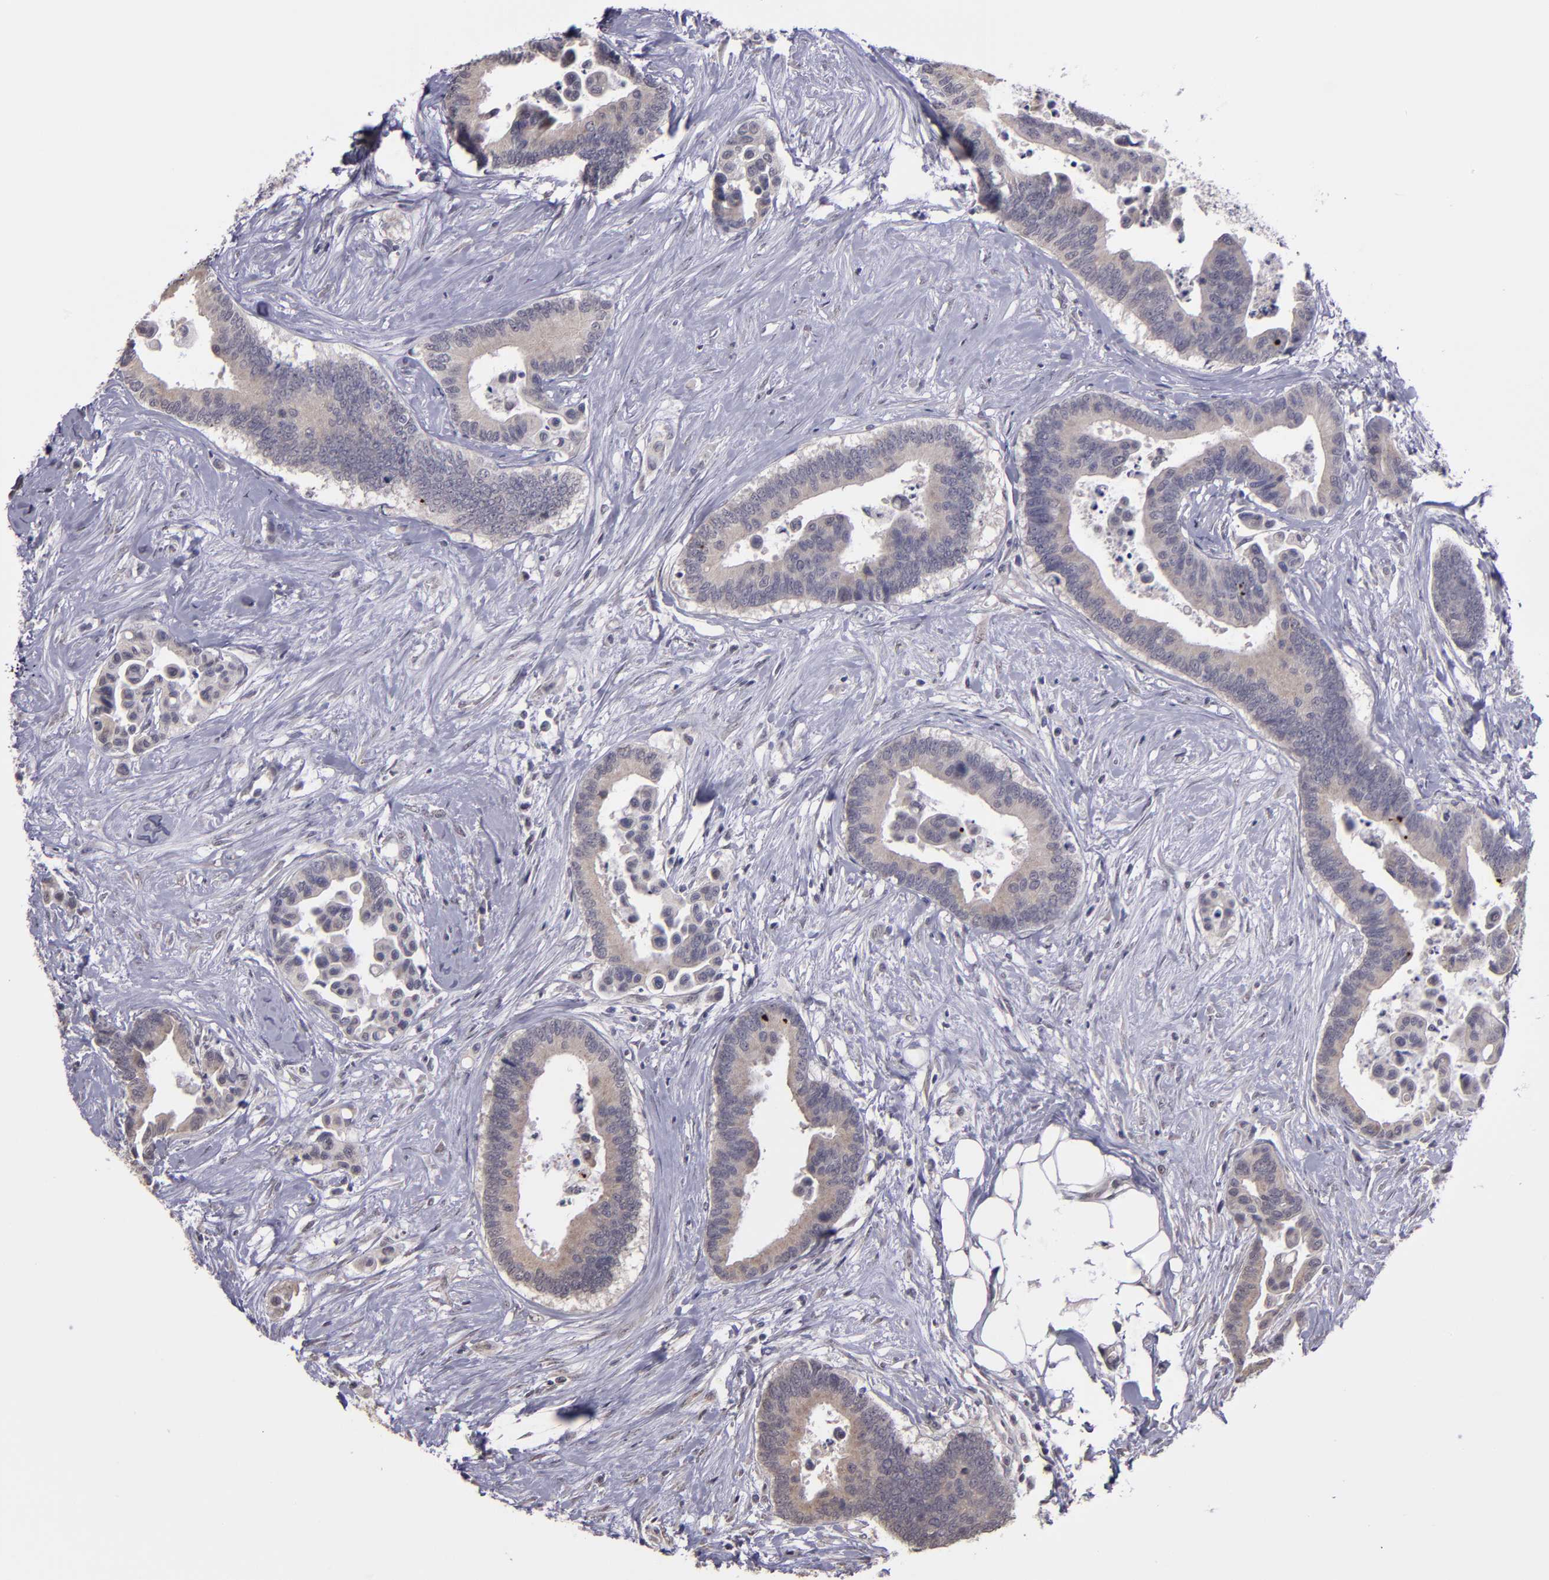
{"staining": {"intensity": "weak", "quantity": ">75%", "location": "cytoplasmic/membranous"}, "tissue": "colorectal cancer", "cell_type": "Tumor cells", "image_type": "cancer", "snomed": [{"axis": "morphology", "description": "Adenocarcinoma, NOS"}, {"axis": "topography", "description": "Colon"}], "caption": "A micrograph of colorectal cancer (adenocarcinoma) stained for a protein reveals weak cytoplasmic/membranous brown staining in tumor cells.", "gene": "NRXN3", "patient": {"sex": "male", "age": 82}}